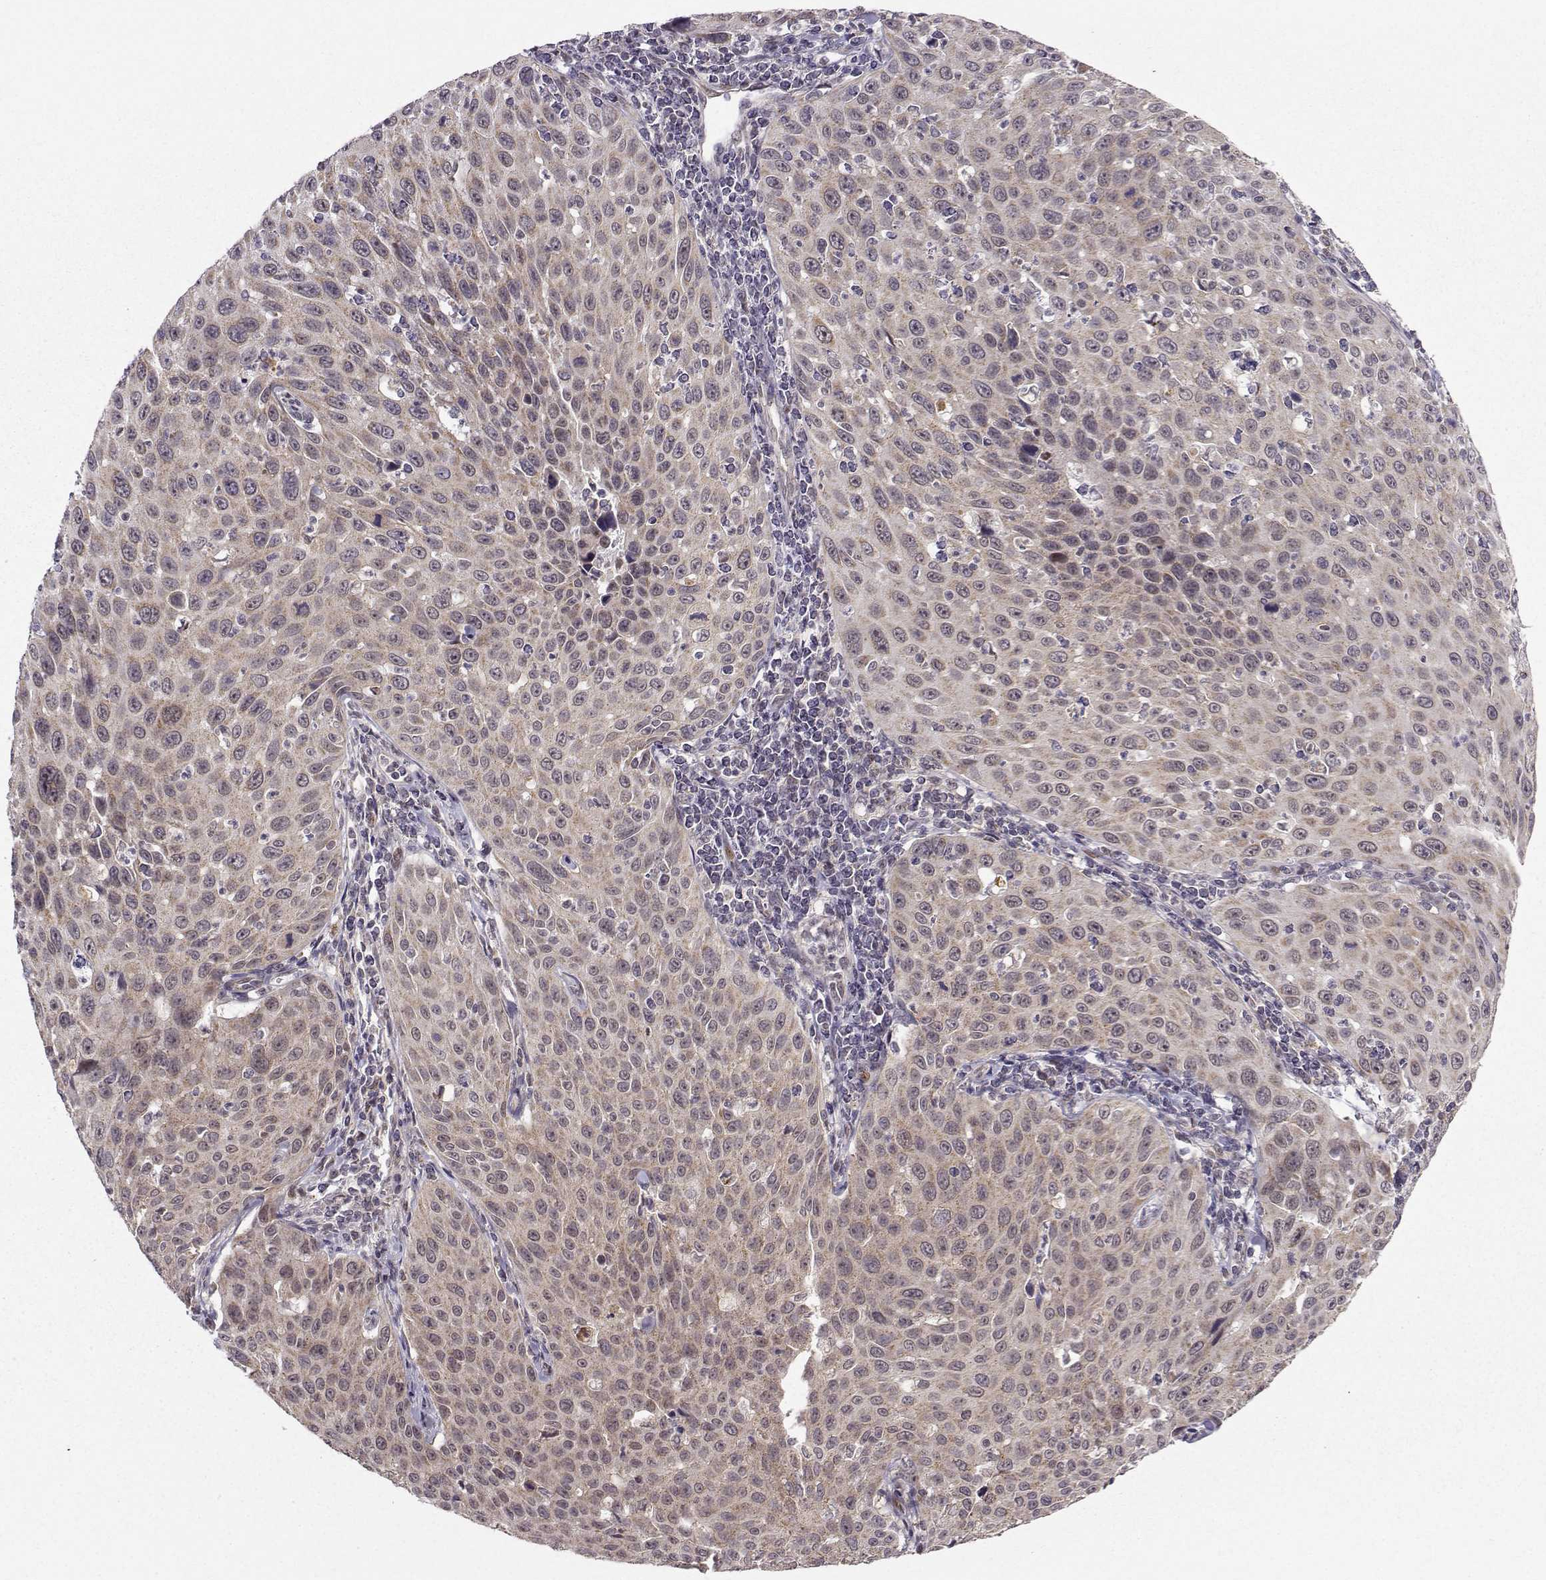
{"staining": {"intensity": "weak", "quantity": ">75%", "location": "cytoplasmic/membranous"}, "tissue": "cervical cancer", "cell_type": "Tumor cells", "image_type": "cancer", "snomed": [{"axis": "morphology", "description": "Squamous cell carcinoma, NOS"}, {"axis": "topography", "description": "Cervix"}], "caption": "IHC micrograph of human cervical squamous cell carcinoma stained for a protein (brown), which shows low levels of weak cytoplasmic/membranous positivity in about >75% of tumor cells.", "gene": "NECAB3", "patient": {"sex": "female", "age": 26}}